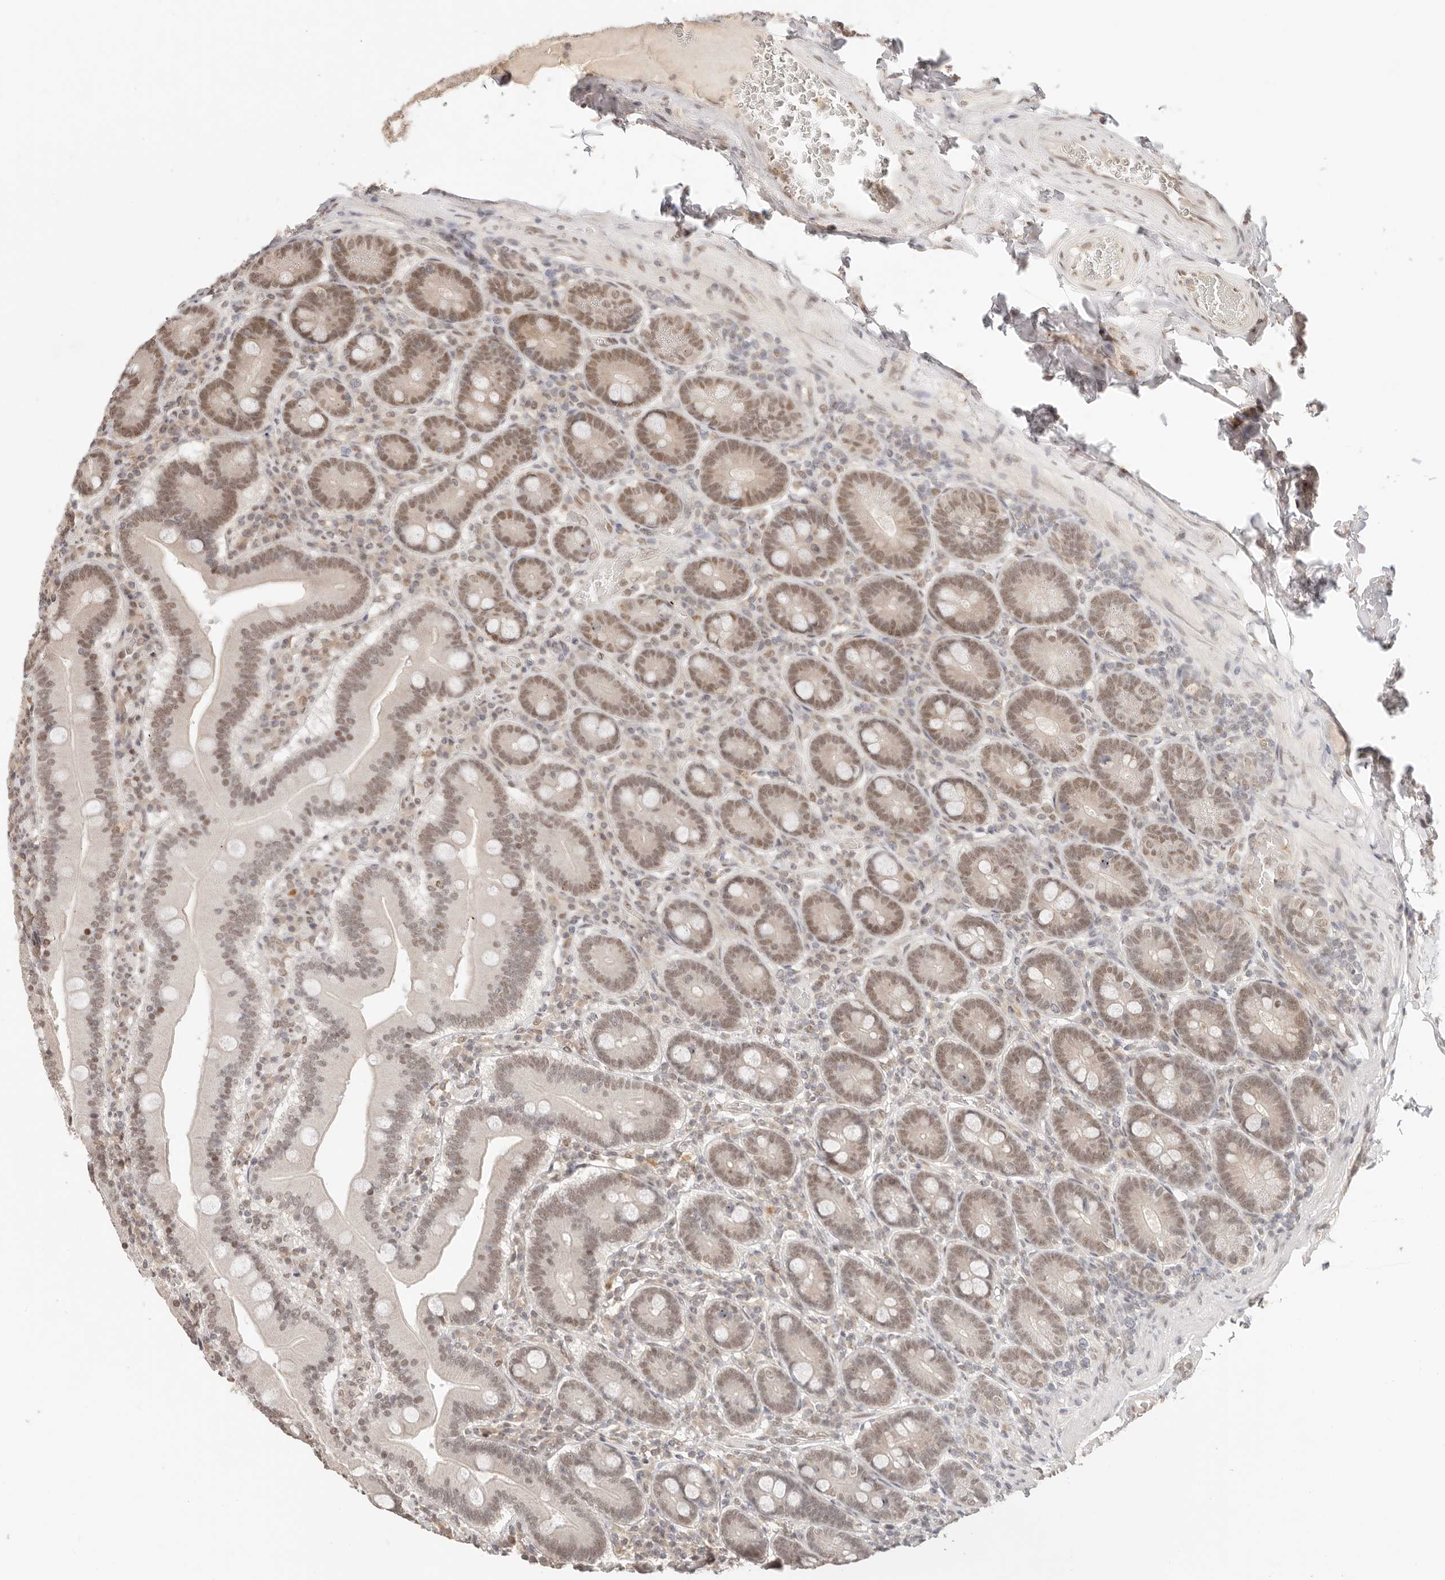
{"staining": {"intensity": "moderate", "quantity": ">75%", "location": "nuclear"}, "tissue": "duodenum", "cell_type": "Glandular cells", "image_type": "normal", "snomed": [{"axis": "morphology", "description": "Normal tissue, NOS"}, {"axis": "topography", "description": "Duodenum"}], "caption": "Immunohistochemical staining of normal duodenum displays moderate nuclear protein expression in about >75% of glandular cells.", "gene": "RFC3", "patient": {"sex": "female", "age": 62}}